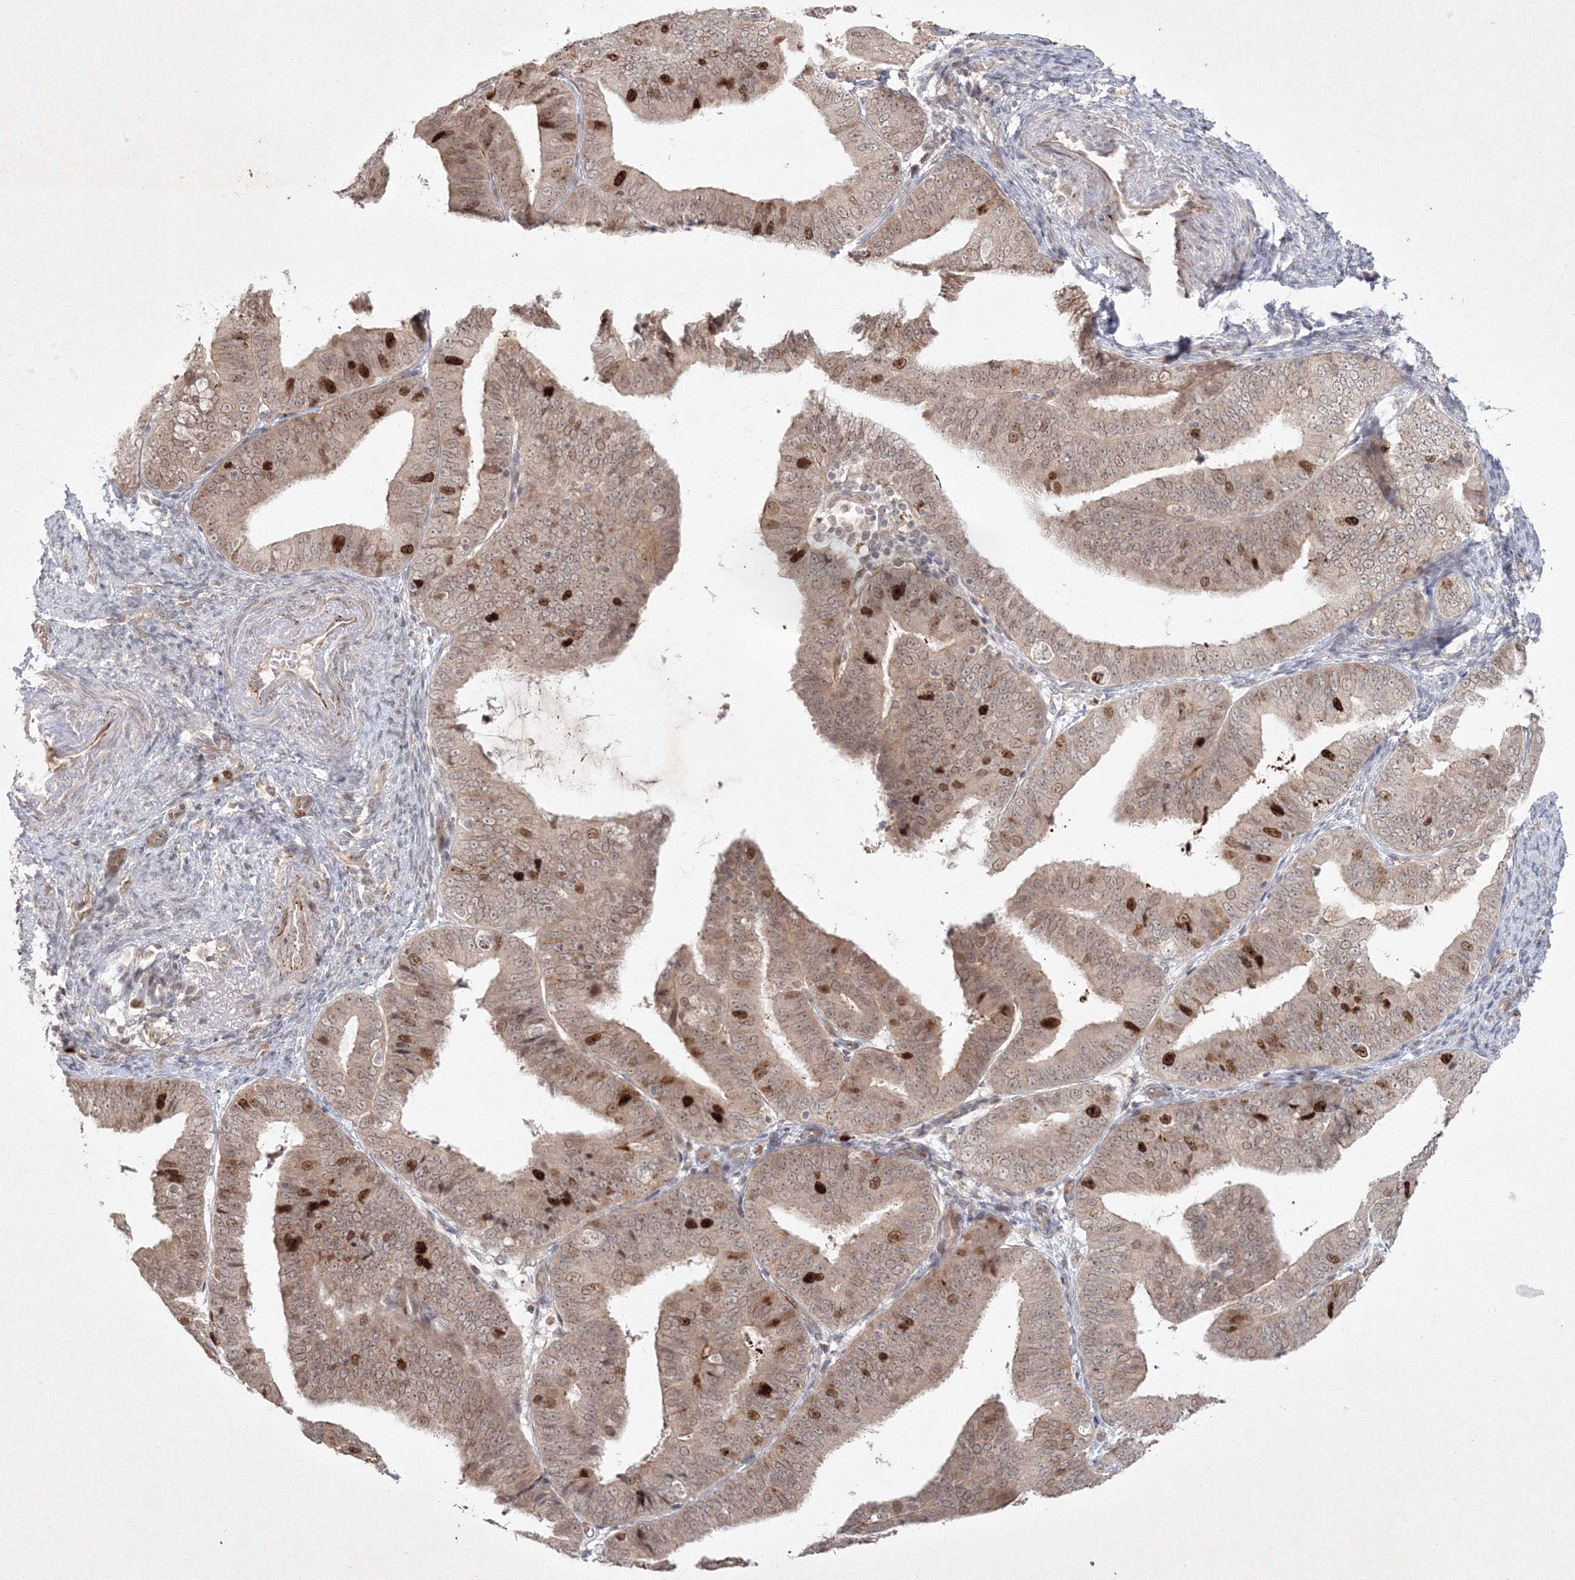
{"staining": {"intensity": "moderate", "quantity": ">75%", "location": "cytoplasmic/membranous,nuclear"}, "tissue": "endometrial cancer", "cell_type": "Tumor cells", "image_type": "cancer", "snomed": [{"axis": "morphology", "description": "Adenocarcinoma, NOS"}, {"axis": "topography", "description": "Endometrium"}], "caption": "A high-resolution histopathology image shows immunohistochemistry staining of adenocarcinoma (endometrial), which reveals moderate cytoplasmic/membranous and nuclear expression in approximately >75% of tumor cells.", "gene": "KIF20A", "patient": {"sex": "female", "age": 63}}